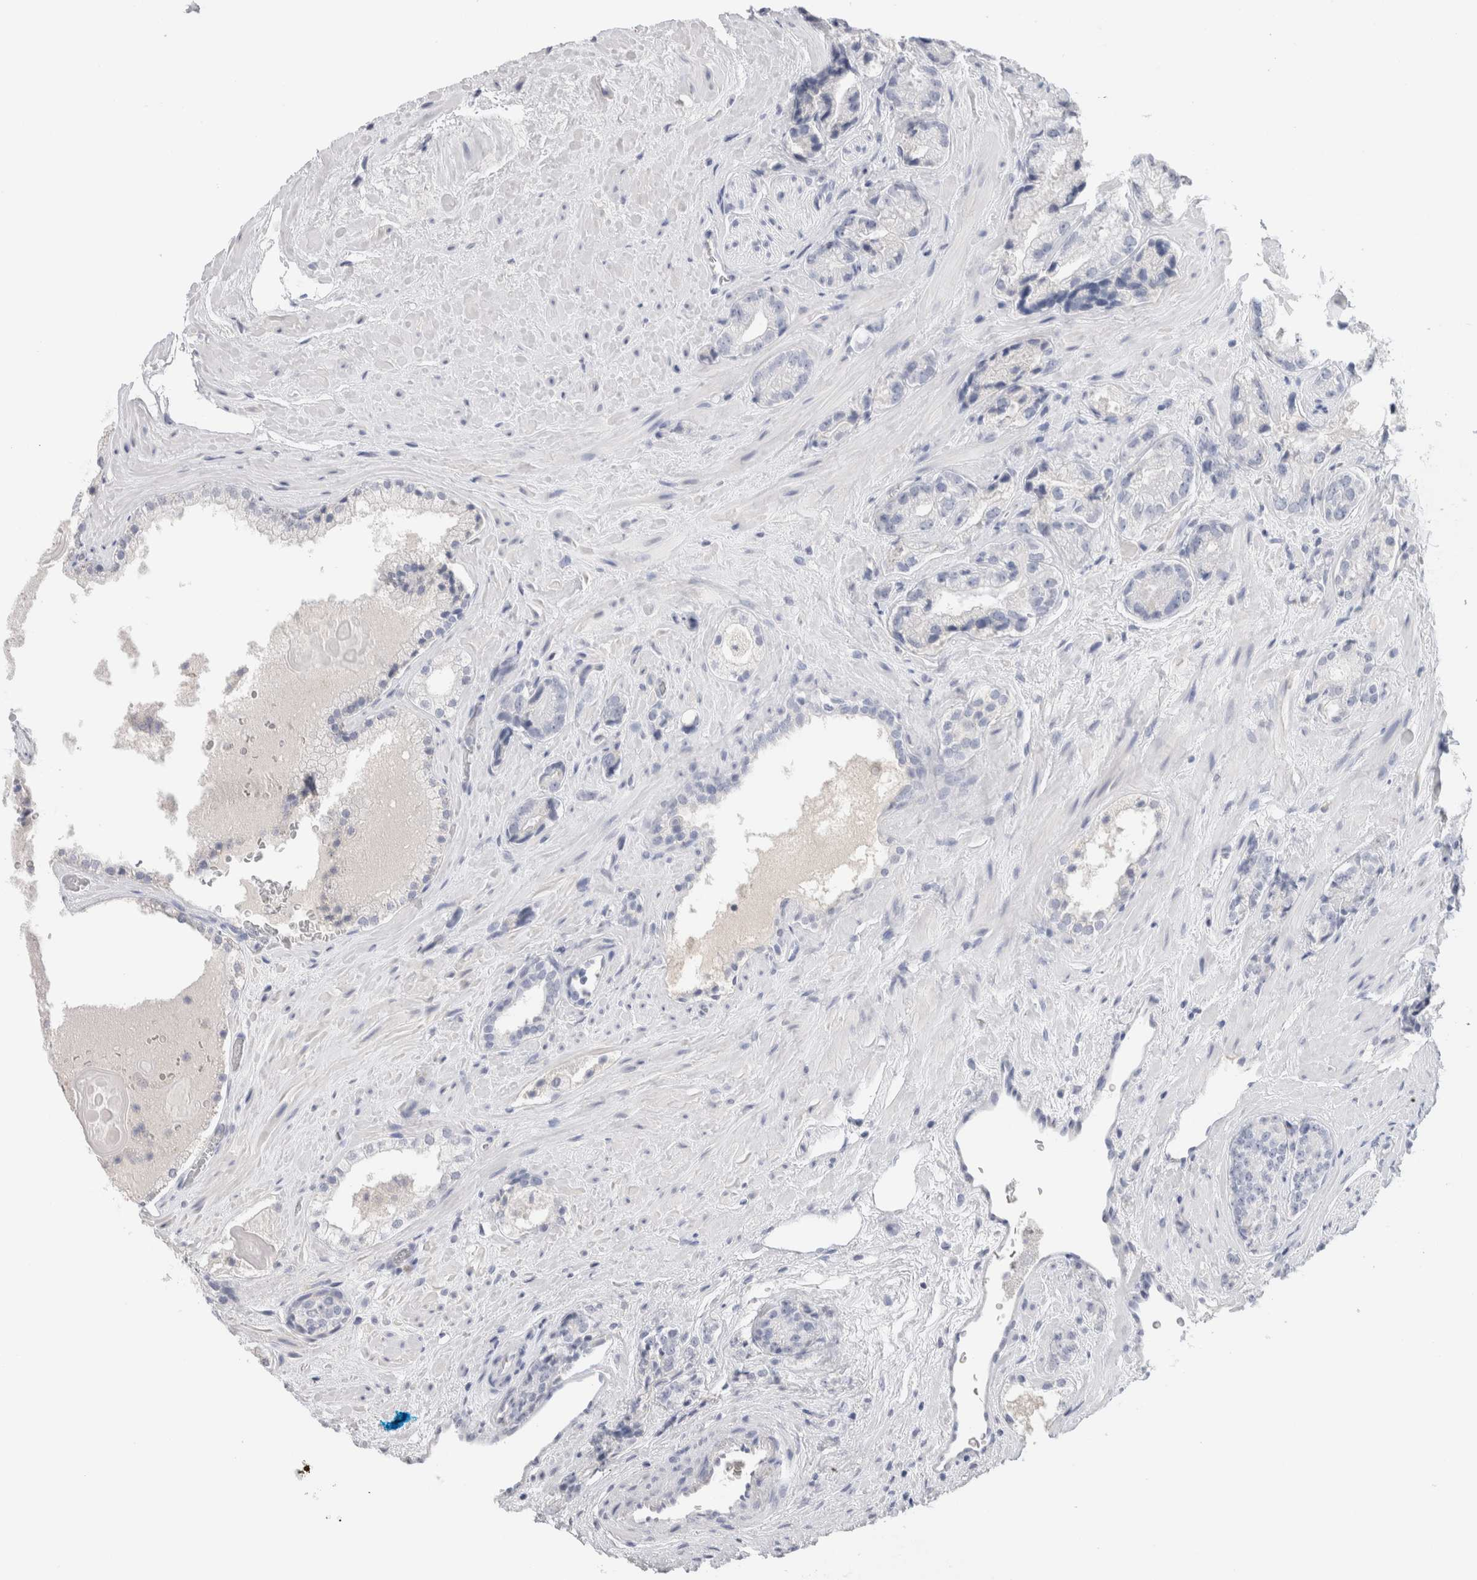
{"staining": {"intensity": "negative", "quantity": "none", "location": "none"}, "tissue": "prostate cancer", "cell_type": "Tumor cells", "image_type": "cancer", "snomed": [{"axis": "morphology", "description": "Adenocarcinoma, High grade"}, {"axis": "topography", "description": "Prostate"}], "caption": "Image shows no protein positivity in tumor cells of prostate adenocarcinoma (high-grade) tissue.", "gene": "LAMP3", "patient": {"sex": "male", "age": 71}}